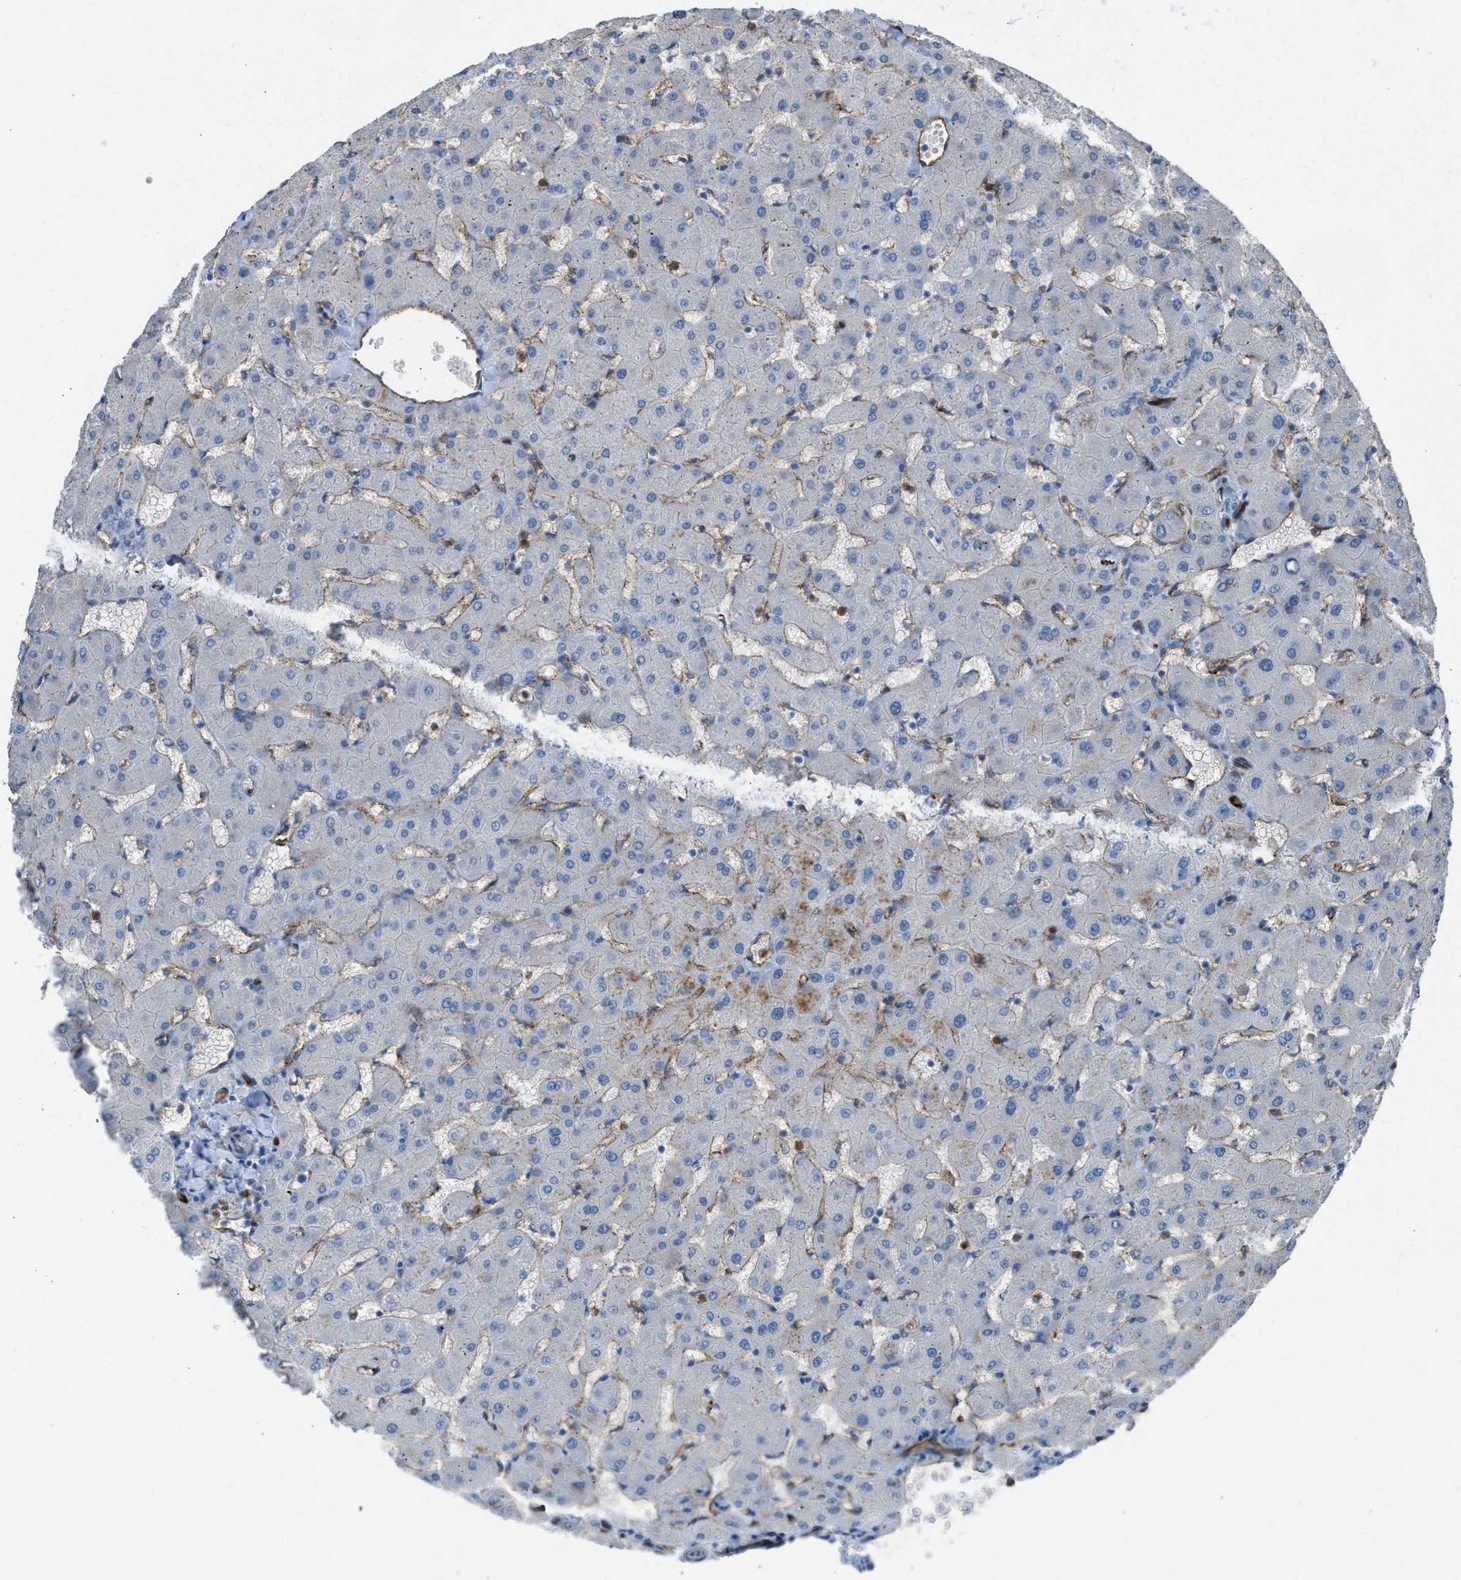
{"staining": {"intensity": "negative", "quantity": "none", "location": "none"}, "tissue": "liver", "cell_type": "Cholangiocytes", "image_type": "normal", "snomed": [{"axis": "morphology", "description": "Normal tissue, NOS"}, {"axis": "topography", "description": "Liver"}], "caption": "Immunohistochemistry image of normal liver: human liver stained with DAB (3,3'-diaminobenzidine) reveals no significant protein expression in cholangiocytes. (Brightfield microscopy of DAB (3,3'-diaminobenzidine) IHC at high magnification).", "gene": "DYSF", "patient": {"sex": "female", "age": 63}}